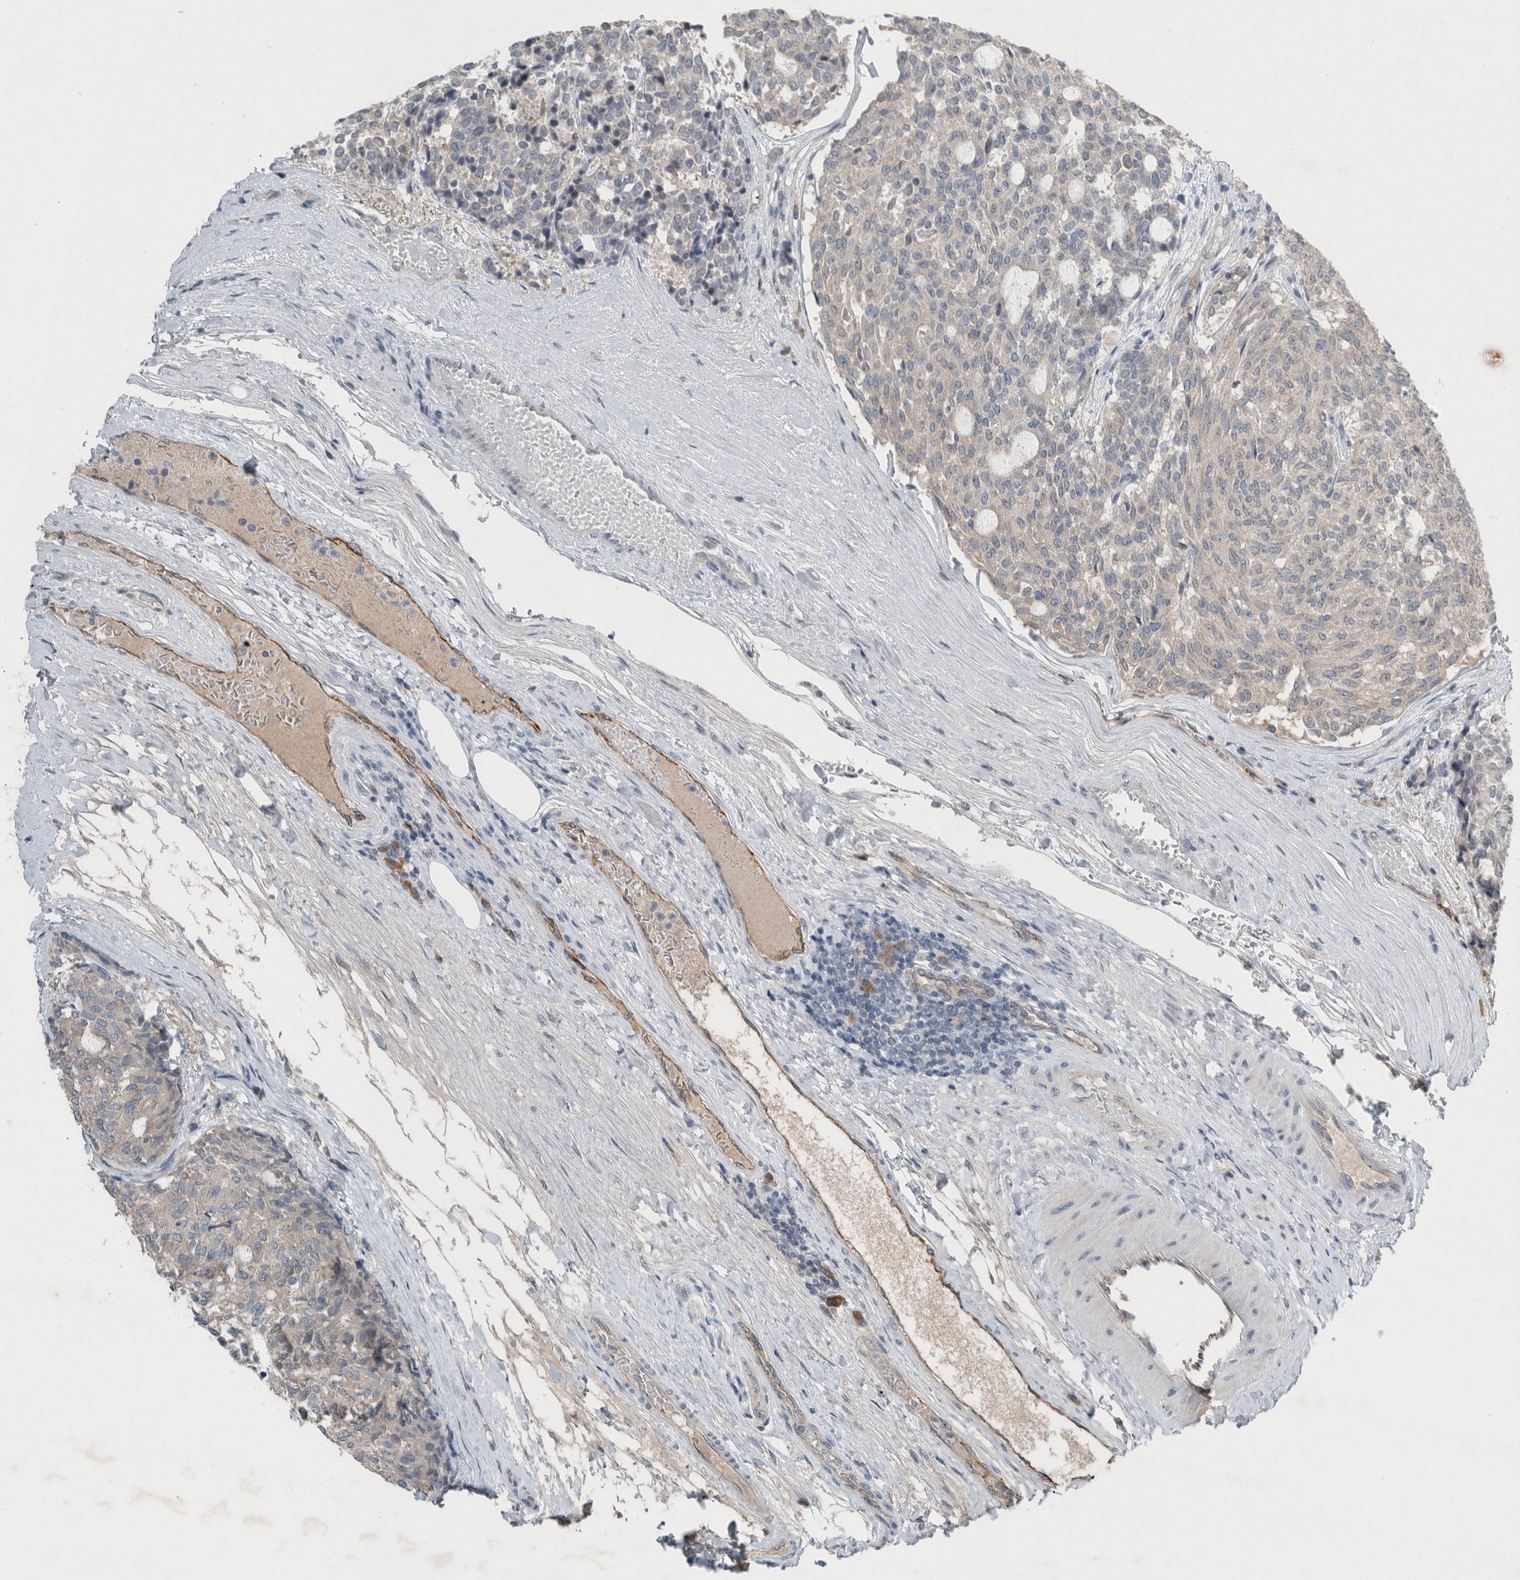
{"staining": {"intensity": "negative", "quantity": "none", "location": "none"}, "tissue": "carcinoid", "cell_type": "Tumor cells", "image_type": "cancer", "snomed": [{"axis": "morphology", "description": "Carcinoid, malignant, NOS"}, {"axis": "topography", "description": "Pancreas"}], "caption": "Carcinoid was stained to show a protein in brown. There is no significant positivity in tumor cells. (Brightfield microscopy of DAB (3,3'-diaminobenzidine) immunohistochemistry at high magnification).", "gene": "RALGDS", "patient": {"sex": "female", "age": 54}}